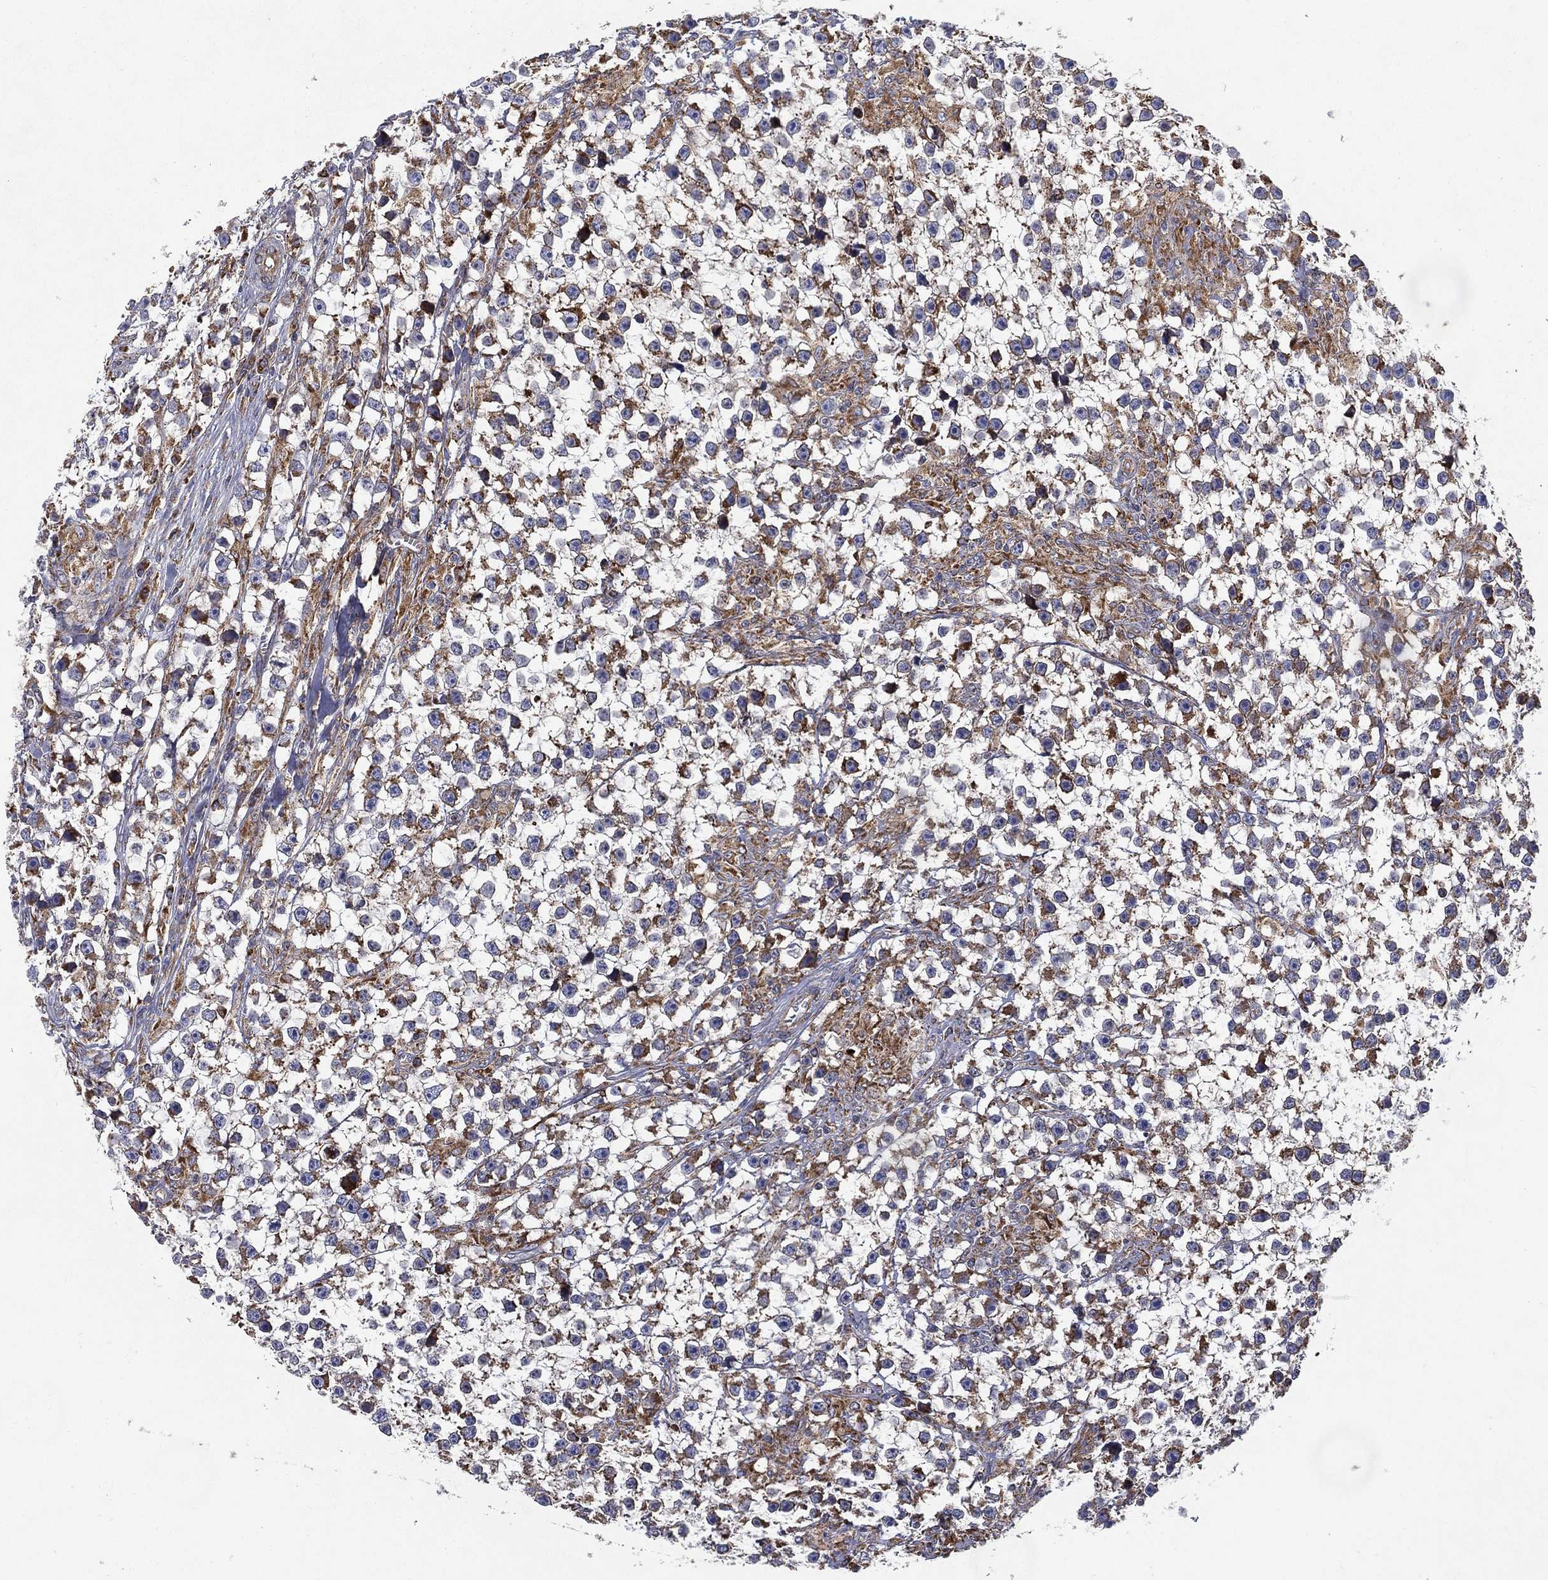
{"staining": {"intensity": "moderate", "quantity": "<25%", "location": "cytoplasmic/membranous"}, "tissue": "testis cancer", "cell_type": "Tumor cells", "image_type": "cancer", "snomed": [{"axis": "morphology", "description": "Seminoma, NOS"}, {"axis": "topography", "description": "Testis"}], "caption": "A histopathology image of testis seminoma stained for a protein shows moderate cytoplasmic/membranous brown staining in tumor cells.", "gene": "MT-CYB", "patient": {"sex": "male", "age": 59}}